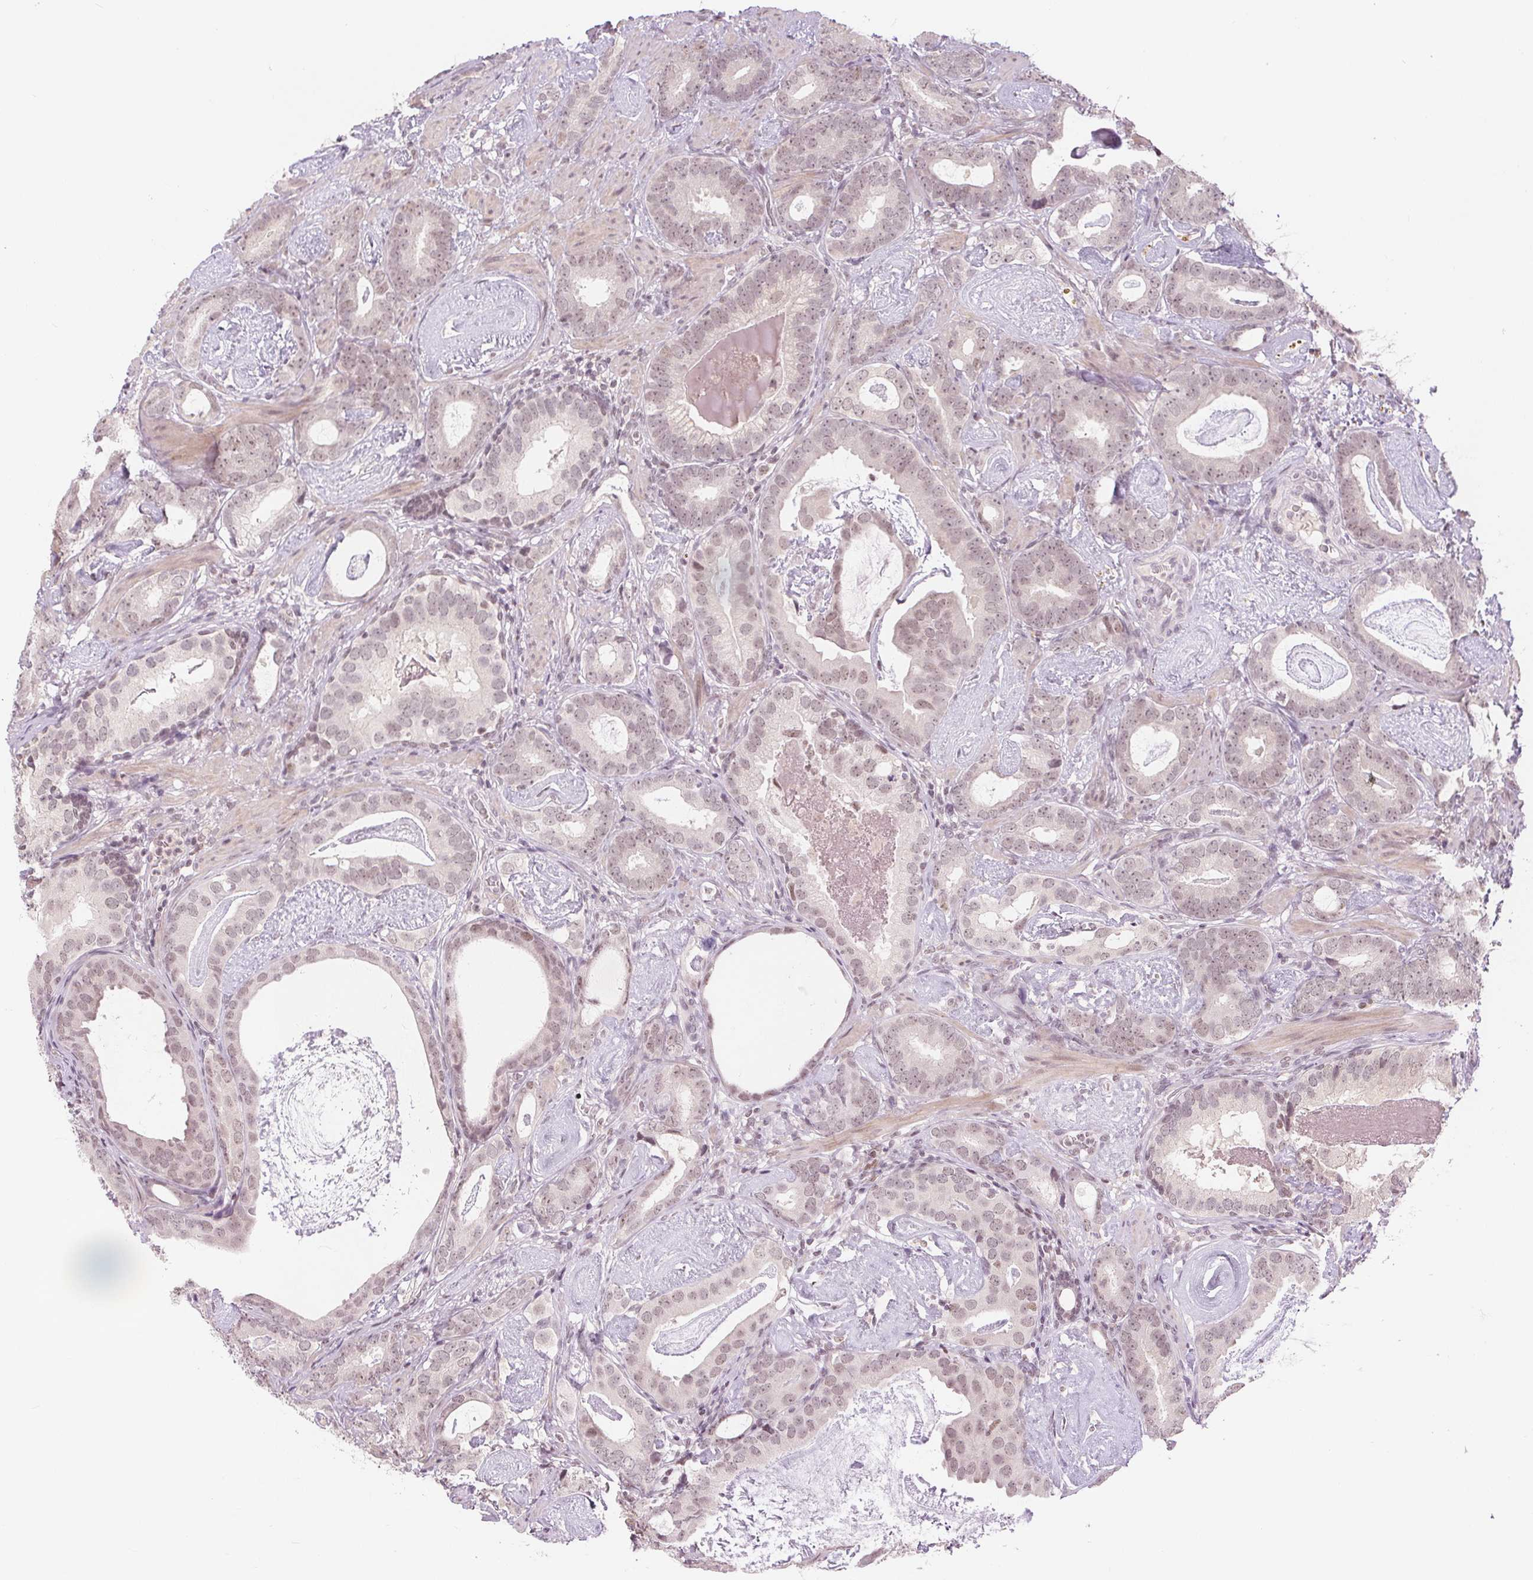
{"staining": {"intensity": "weak", "quantity": "25%-75%", "location": "nuclear"}, "tissue": "prostate cancer", "cell_type": "Tumor cells", "image_type": "cancer", "snomed": [{"axis": "morphology", "description": "Adenocarcinoma, Low grade"}, {"axis": "topography", "description": "Prostate and seminal vesicle, NOS"}], "caption": "There is low levels of weak nuclear positivity in tumor cells of prostate cancer (adenocarcinoma (low-grade)), as demonstrated by immunohistochemical staining (brown color).", "gene": "DEK", "patient": {"sex": "male", "age": 71}}